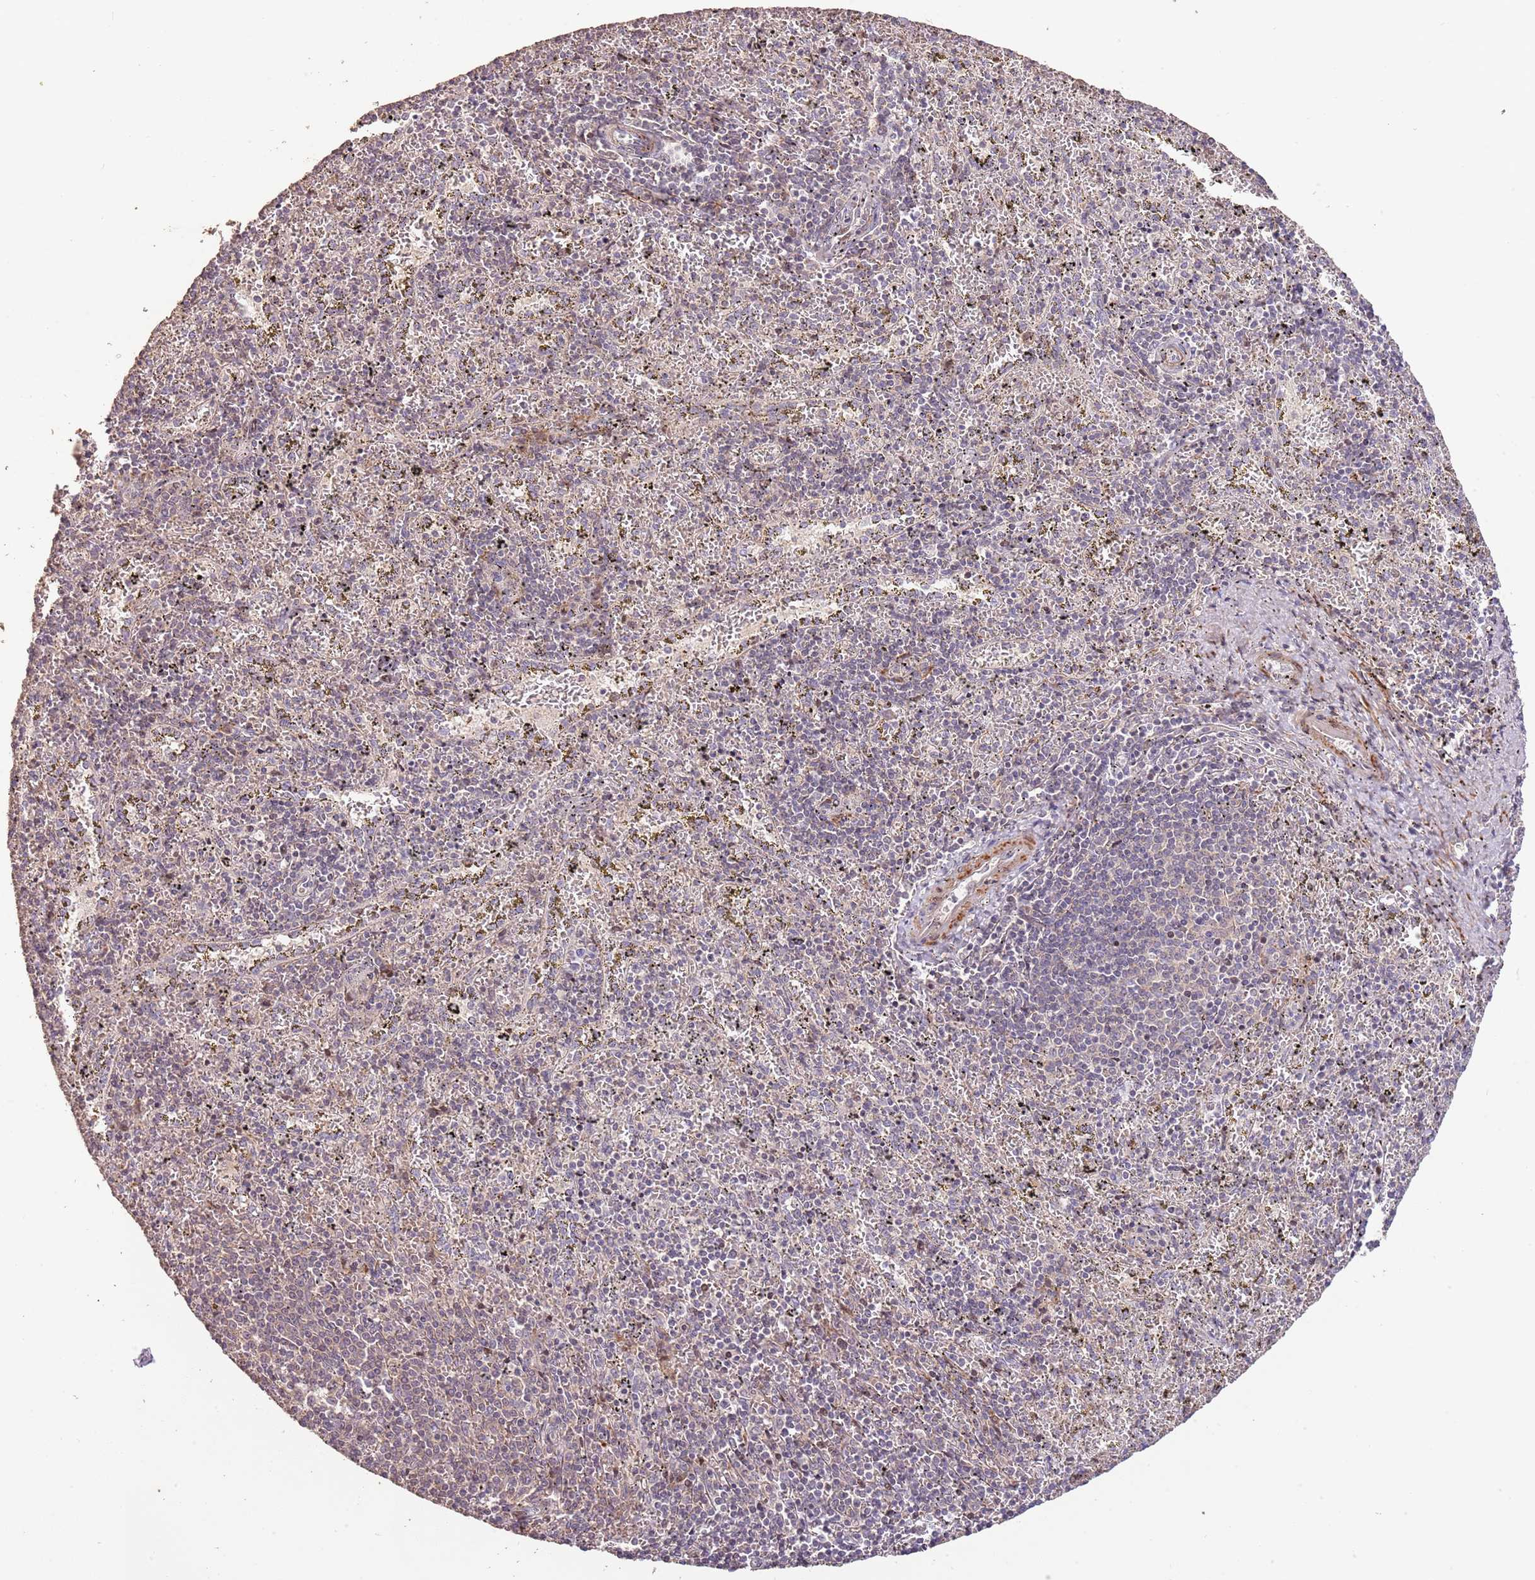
{"staining": {"intensity": "negative", "quantity": "none", "location": "none"}, "tissue": "spleen", "cell_type": "Cells in red pulp", "image_type": "normal", "snomed": [{"axis": "morphology", "description": "Normal tissue, NOS"}, {"axis": "topography", "description": "Spleen"}], "caption": "This is a histopathology image of IHC staining of normal spleen, which shows no positivity in cells in red pulp.", "gene": "ADTRP", "patient": {"sex": "male", "age": 11}}